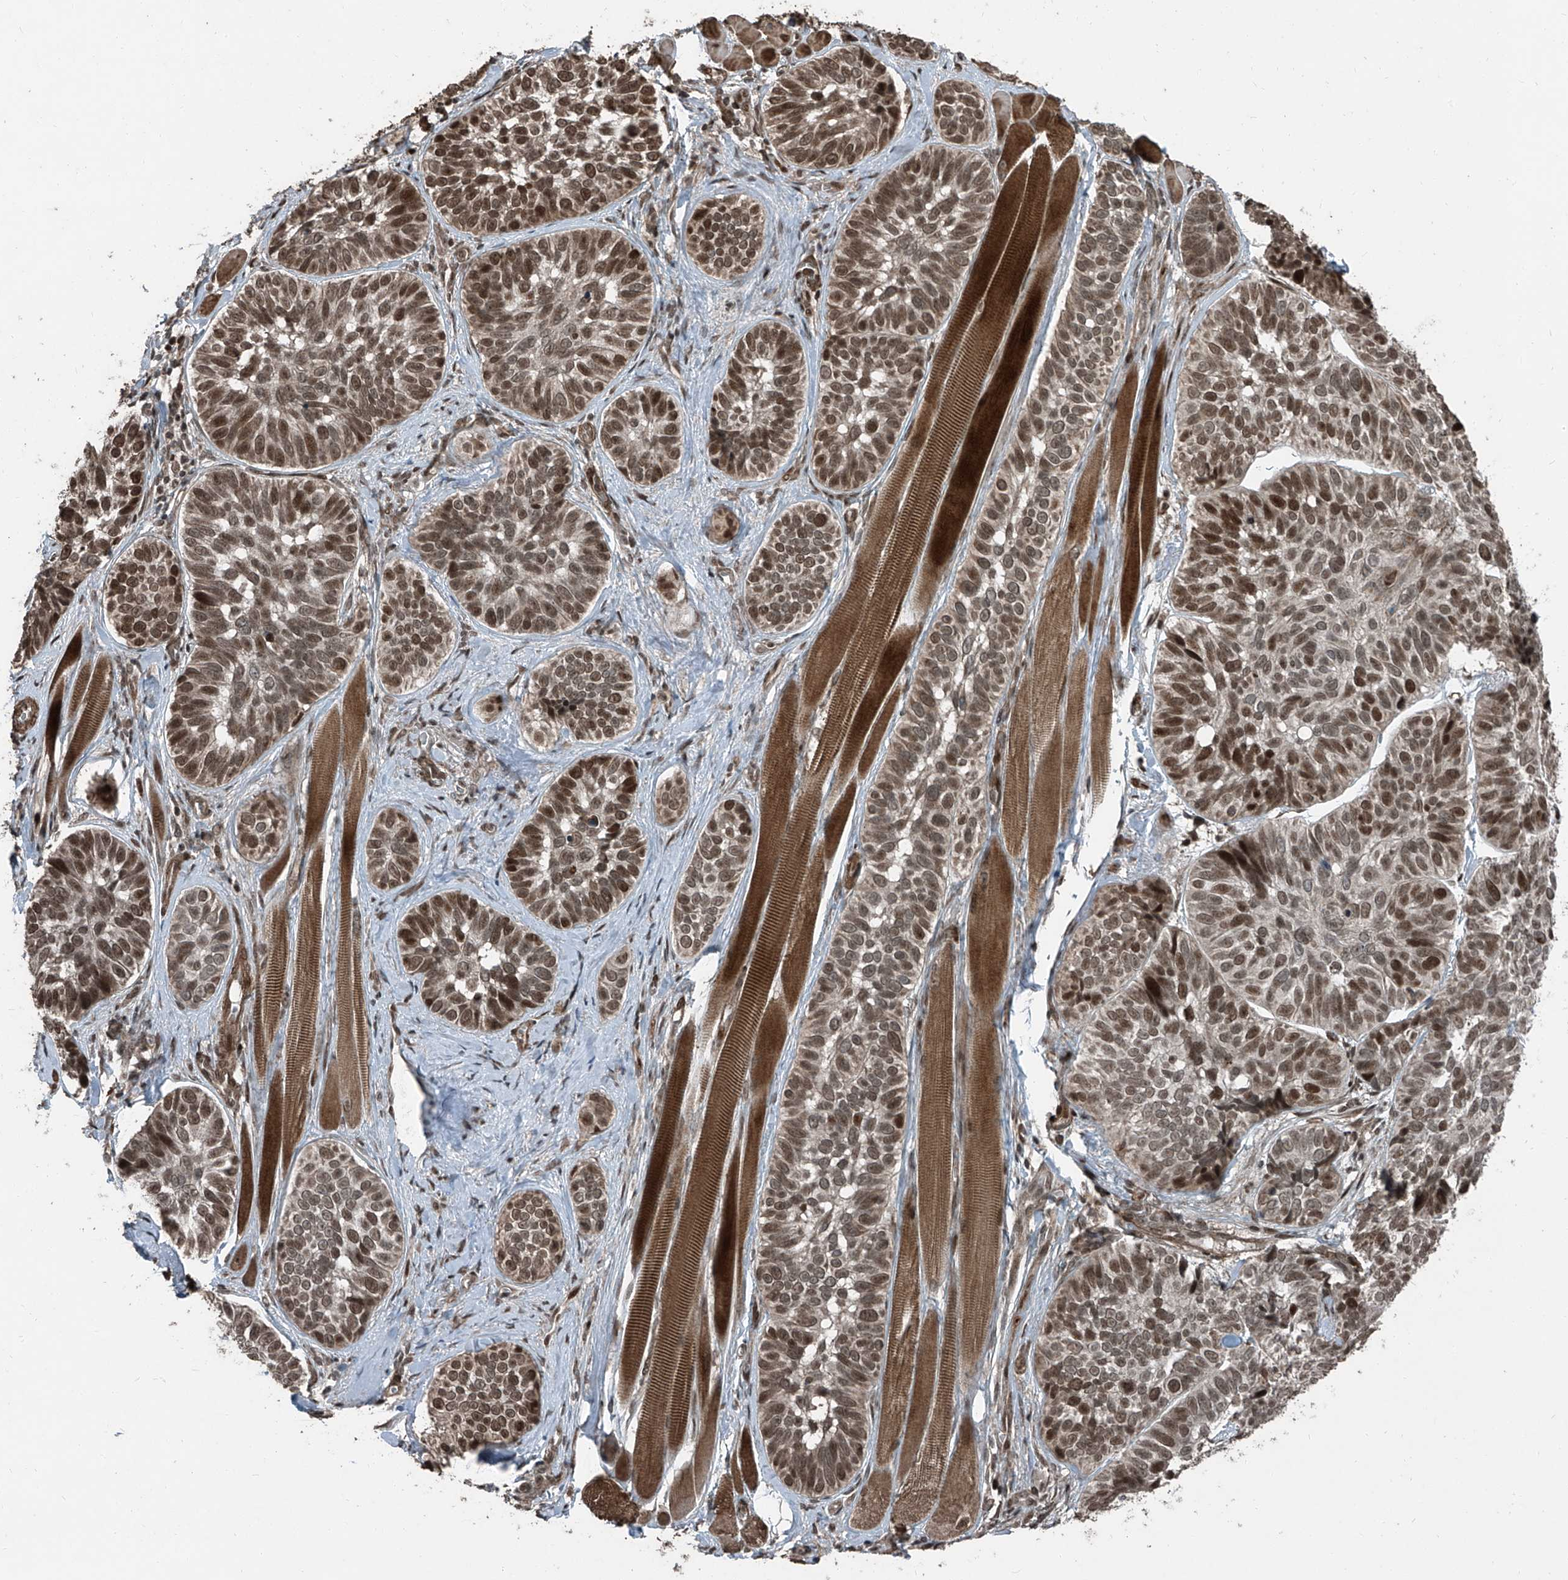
{"staining": {"intensity": "moderate", "quantity": ">75%", "location": "nuclear"}, "tissue": "skin cancer", "cell_type": "Tumor cells", "image_type": "cancer", "snomed": [{"axis": "morphology", "description": "Basal cell carcinoma"}, {"axis": "topography", "description": "Skin"}], "caption": "This histopathology image demonstrates immunohistochemistry staining of basal cell carcinoma (skin), with medium moderate nuclear positivity in about >75% of tumor cells.", "gene": "ZNF570", "patient": {"sex": "male", "age": 62}}